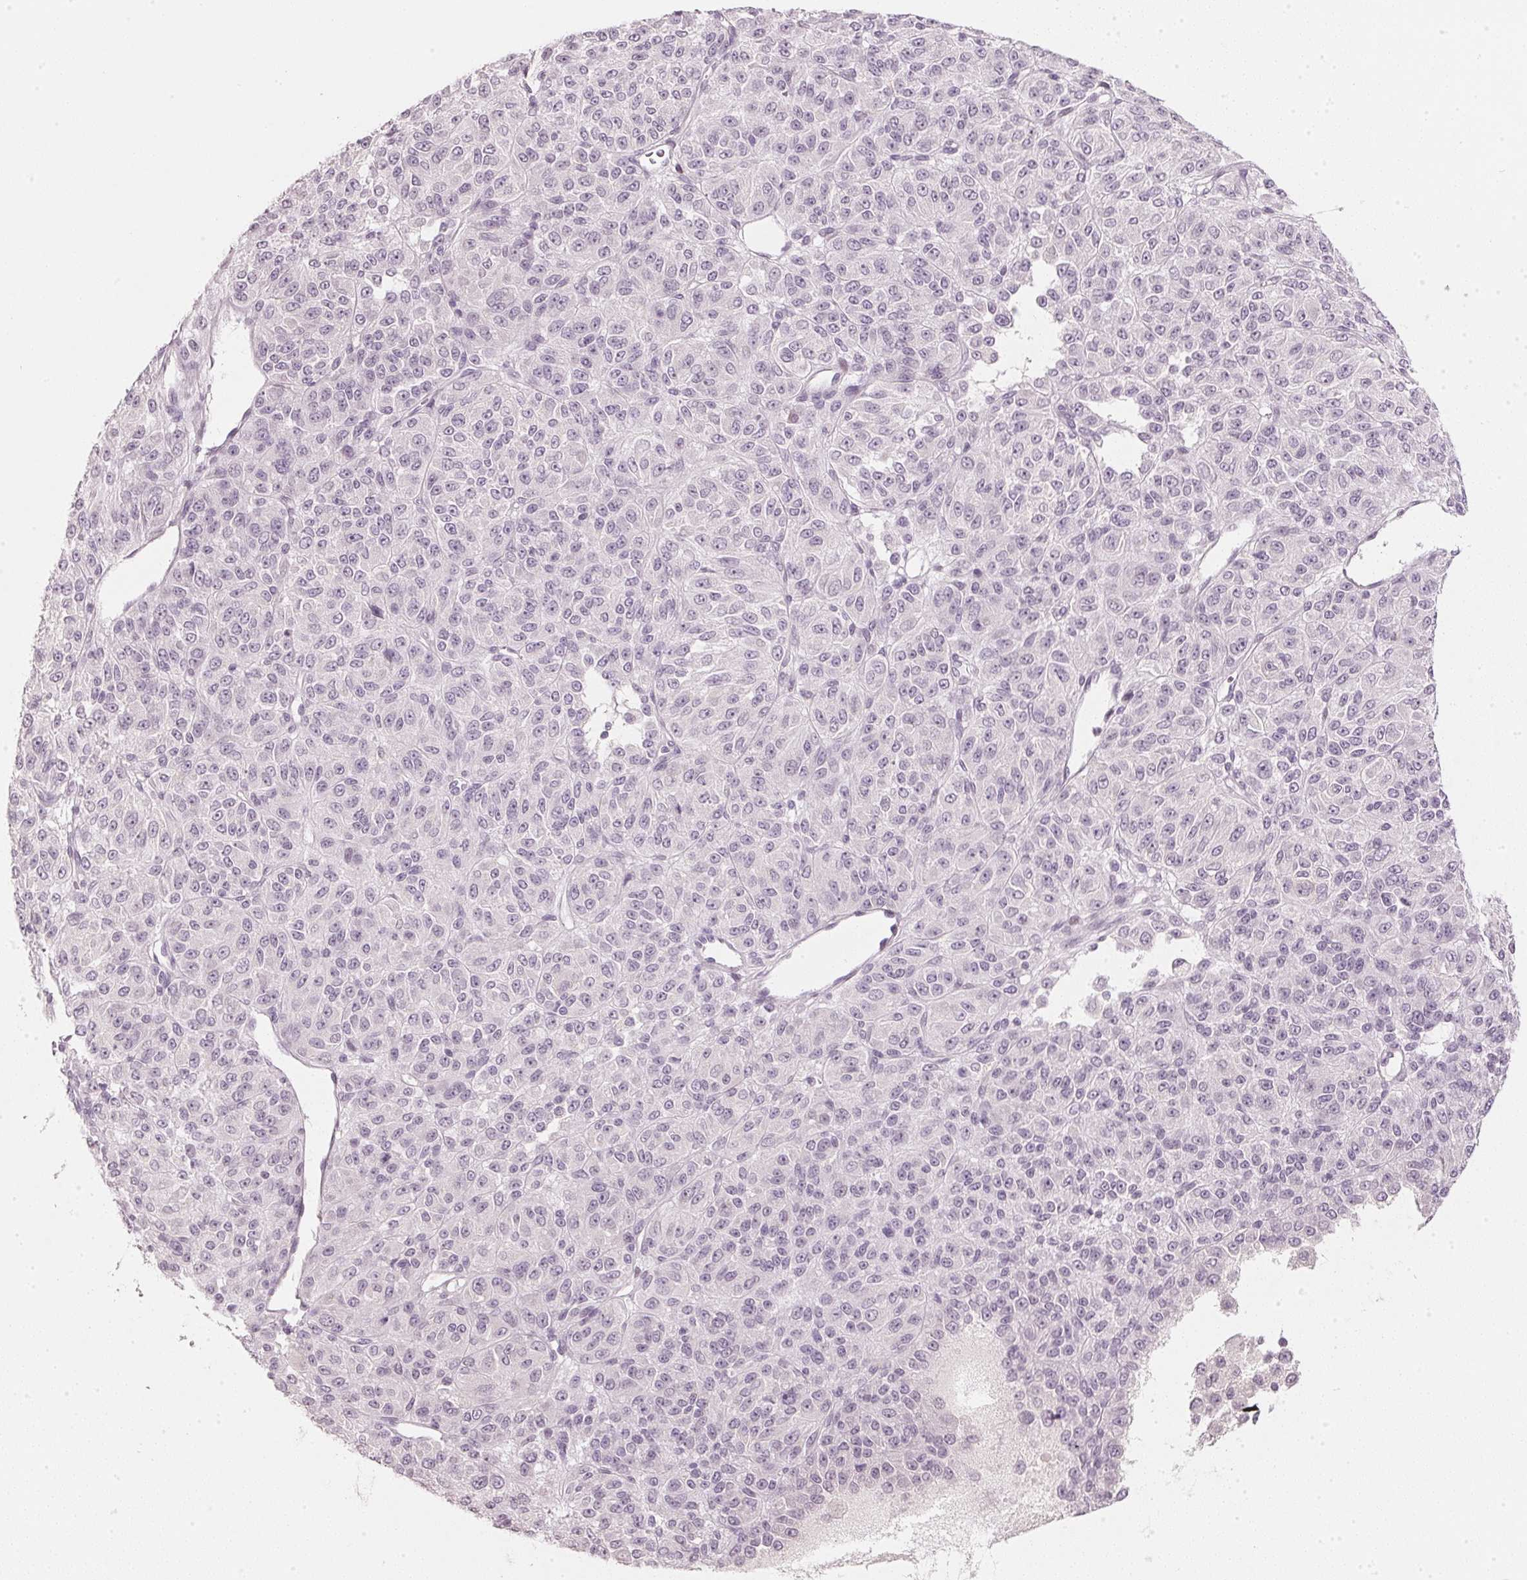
{"staining": {"intensity": "negative", "quantity": "none", "location": "none"}, "tissue": "melanoma", "cell_type": "Tumor cells", "image_type": "cancer", "snomed": [{"axis": "morphology", "description": "Malignant melanoma, Metastatic site"}, {"axis": "topography", "description": "Brain"}], "caption": "IHC of human malignant melanoma (metastatic site) demonstrates no staining in tumor cells.", "gene": "SFRP4", "patient": {"sex": "female", "age": 56}}